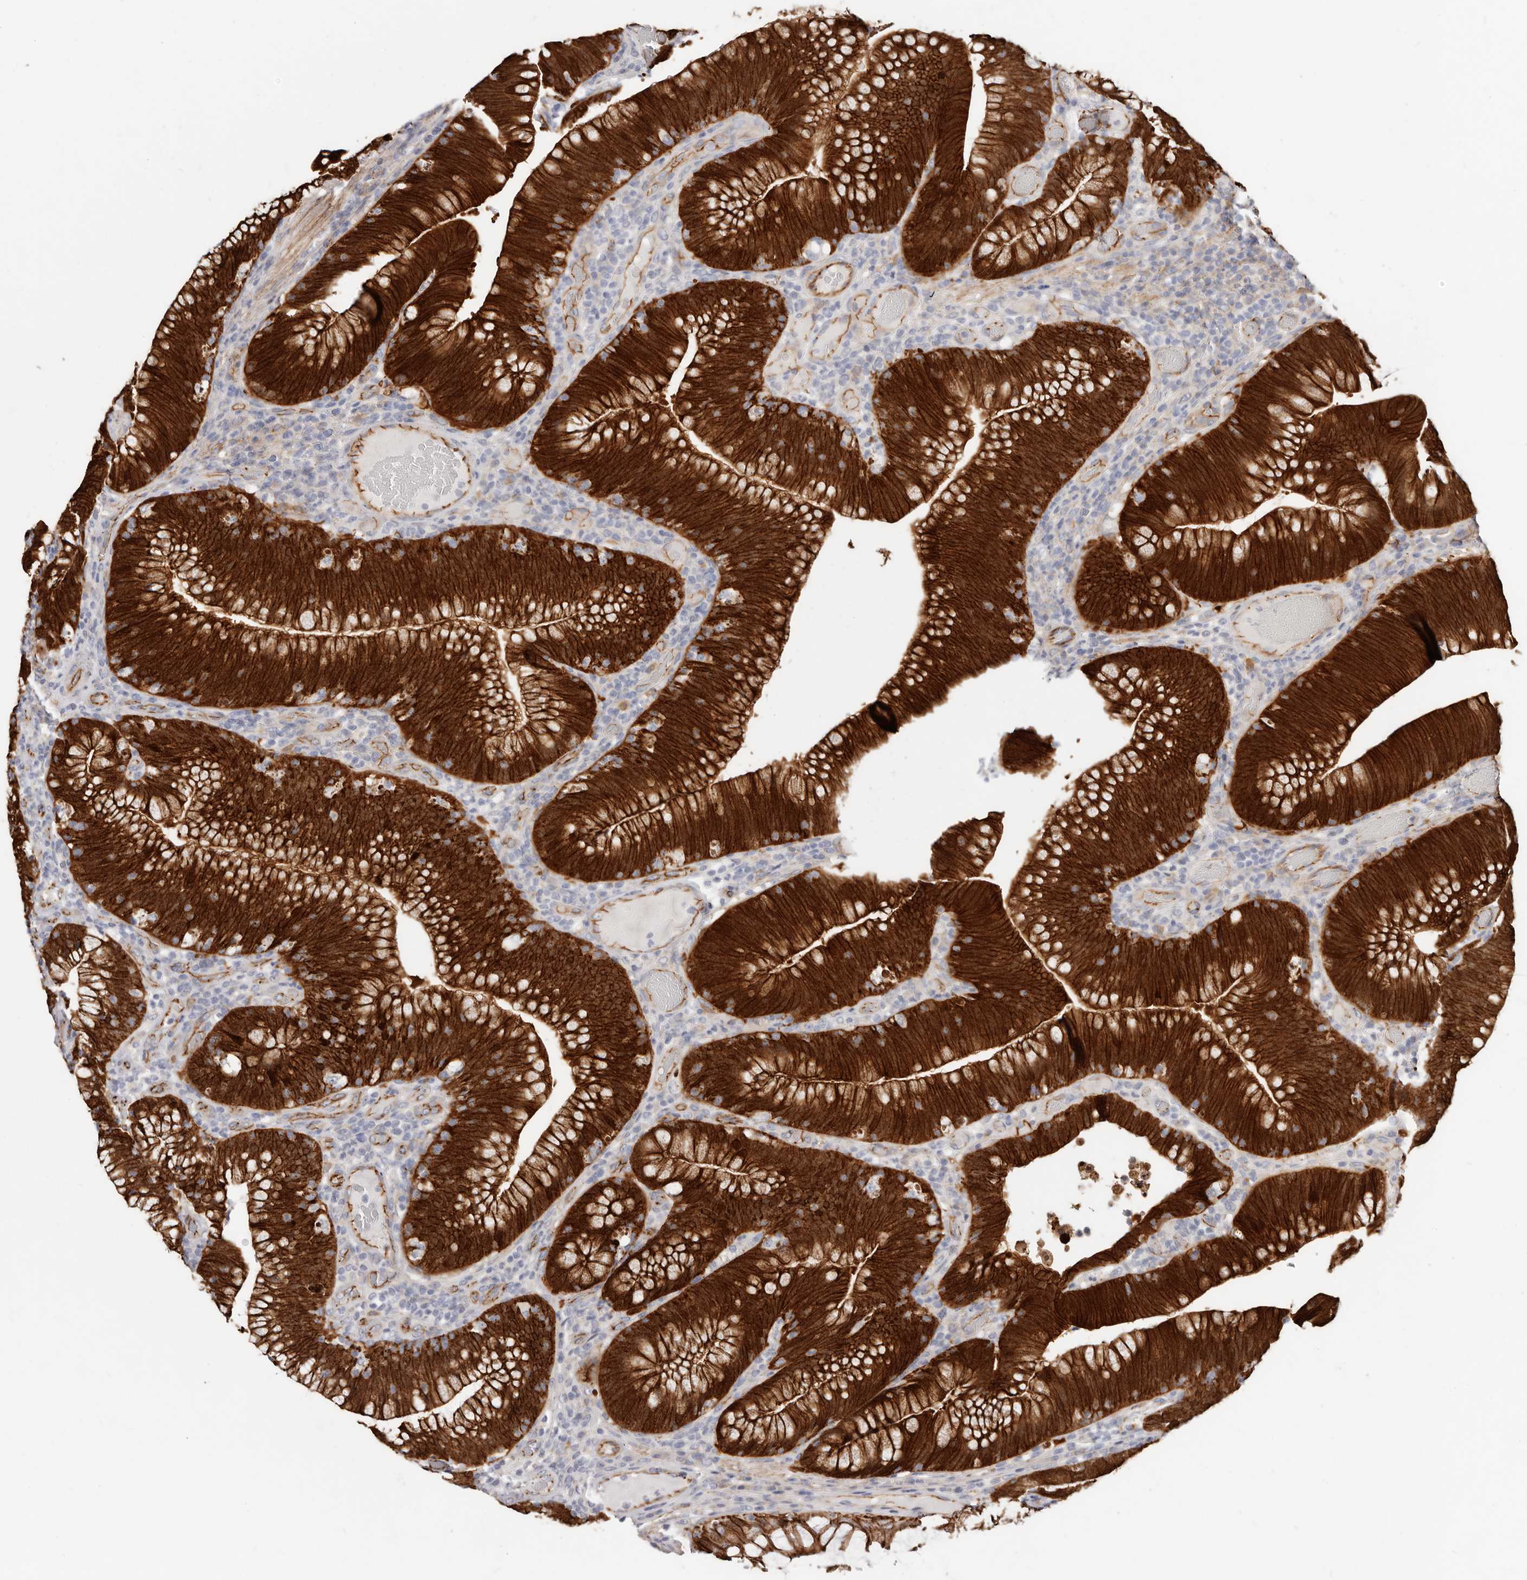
{"staining": {"intensity": "strong", "quantity": ">75%", "location": "cytoplasmic/membranous"}, "tissue": "colorectal cancer", "cell_type": "Tumor cells", "image_type": "cancer", "snomed": [{"axis": "morphology", "description": "Normal tissue, NOS"}, {"axis": "topography", "description": "Colon"}], "caption": "Protein staining demonstrates strong cytoplasmic/membranous positivity in approximately >75% of tumor cells in colorectal cancer.", "gene": "CTNNB1", "patient": {"sex": "female", "age": 82}}